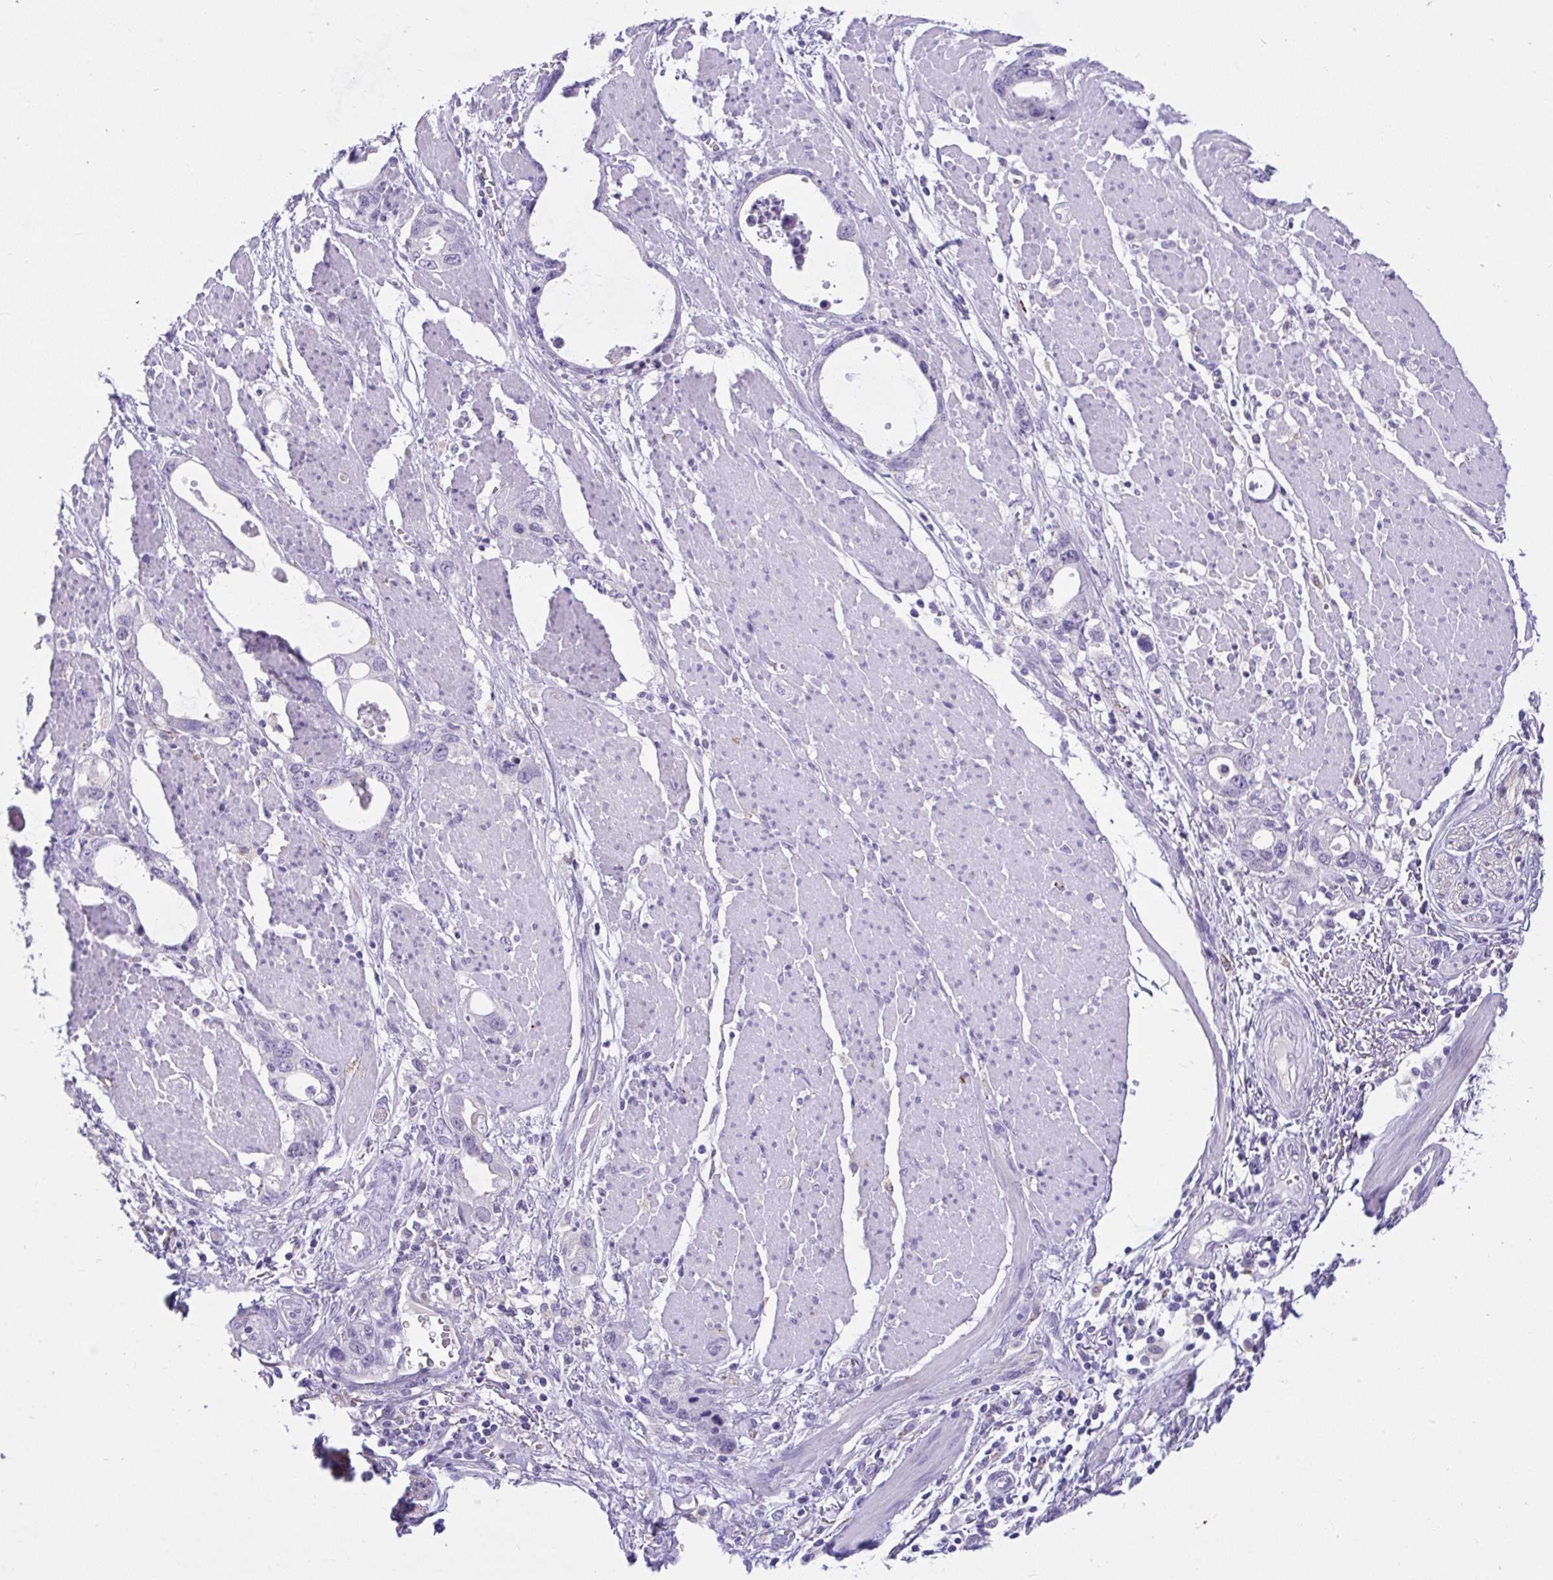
{"staining": {"intensity": "negative", "quantity": "none", "location": "none"}, "tissue": "stomach cancer", "cell_type": "Tumor cells", "image_type": "cancer", "snomed": [{"axis": "morphology", "description": "Adenocarcinoma, NOS"}, {"axis": "topography", "description": "Stomach, upper"}], "caption": "IHC histopathology image of stomach cancer (adenocarcinoma) stained for a protein (brown), which demonstrates no staining in tumor cells.", "gene": "SEMA6B", "patient": {"sex": "male", "age": 74}}